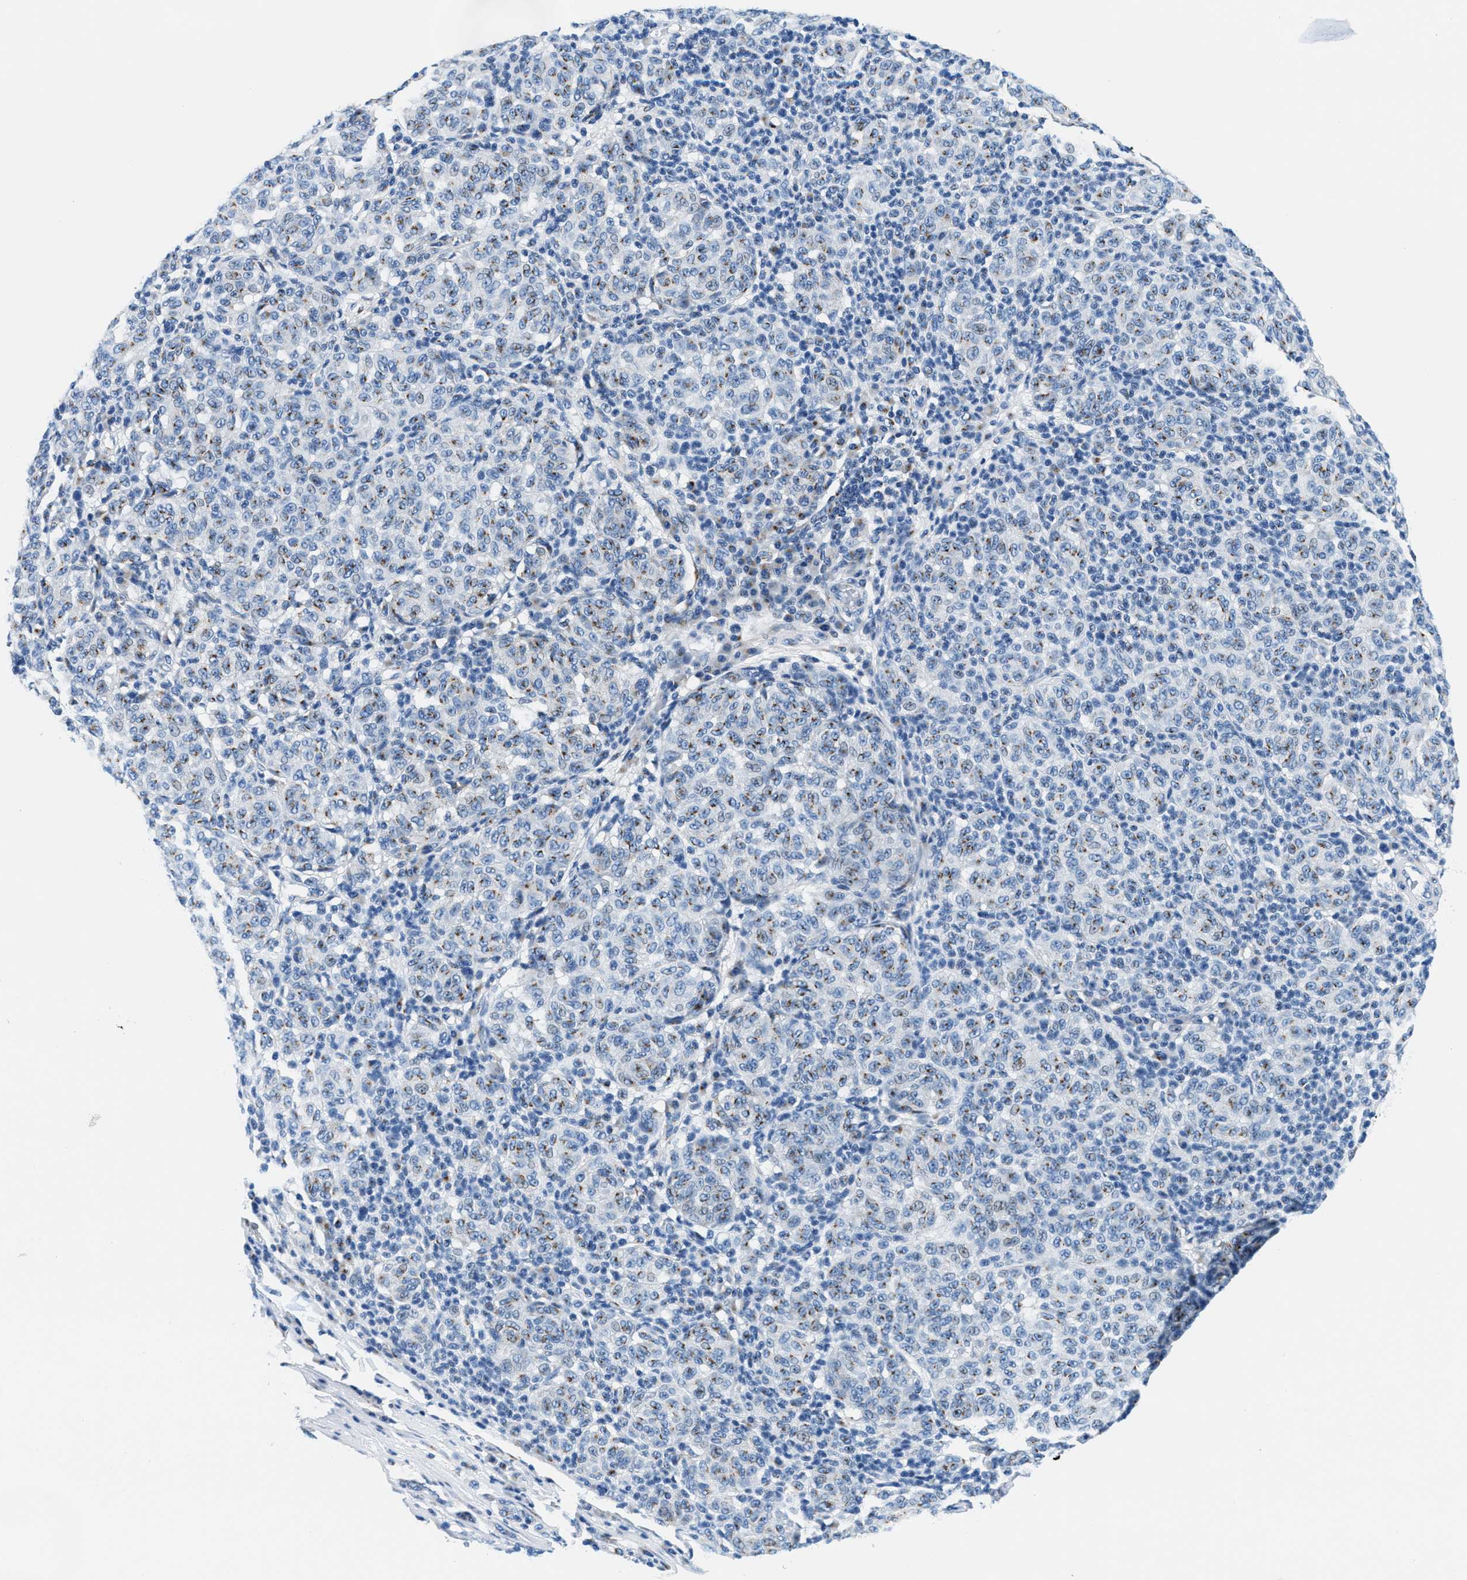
{"staining": {"intensity": "moderate", "quantity": ">75%", "location": "cytoplasmic/membranous"}, "tissue": "melanoma", "cell_type": "Tumor cells", "image_type": "cancer", "snomed": [{"axis": "morphology", "description": "Malignant melanoma, NOS"}, {"axis": "topography", "description": "Skin"}], "caption": "An image showing moderate cytoplasmic/membranous positivity in approximately >75% of tumor cells in malignant melanoma, as visualized by brown immunohistochemical staining.", "gene": "VPS53", "patient": {"sex": "male", "age": 59}}